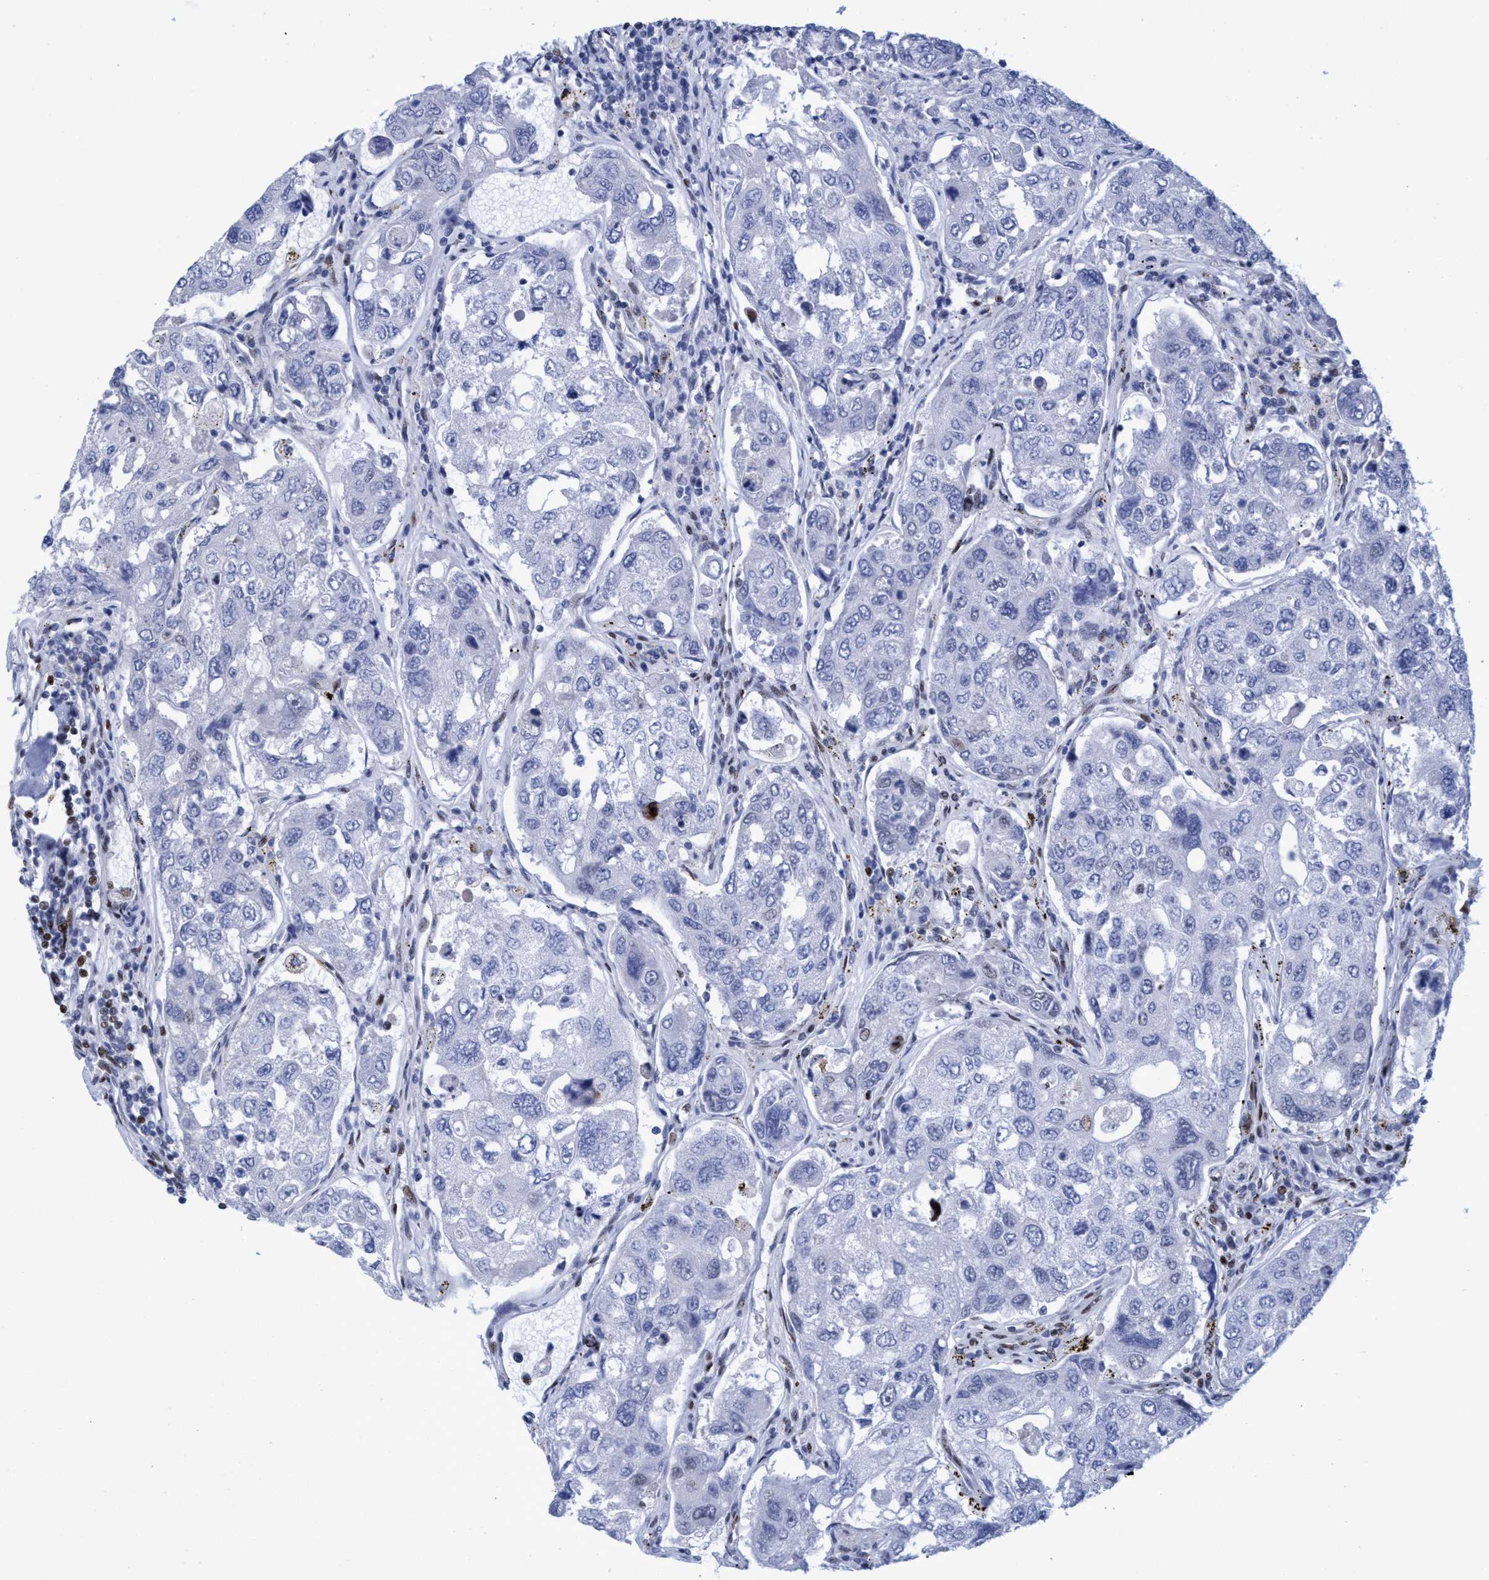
{"staining": {"intensity": "negative", "quantity": "none", "location": "none"}, "tissue": "urothelial cancer", "cell_type": "Tumor cells", "image_type": "cancer", "snomed": [{"axis": "morphology", "description": "Urothelial carcinoma, High grade"}, {"axis": "topography", "description": "Lymph node"}, {"axis": "topography", "description": "Urinary bladder"}], "caption": "Tumor cells are negative for protein expression in human urothelial cancer.", "gene": "R3HCC1", "patient": {"sex": "male", "age": 51}}